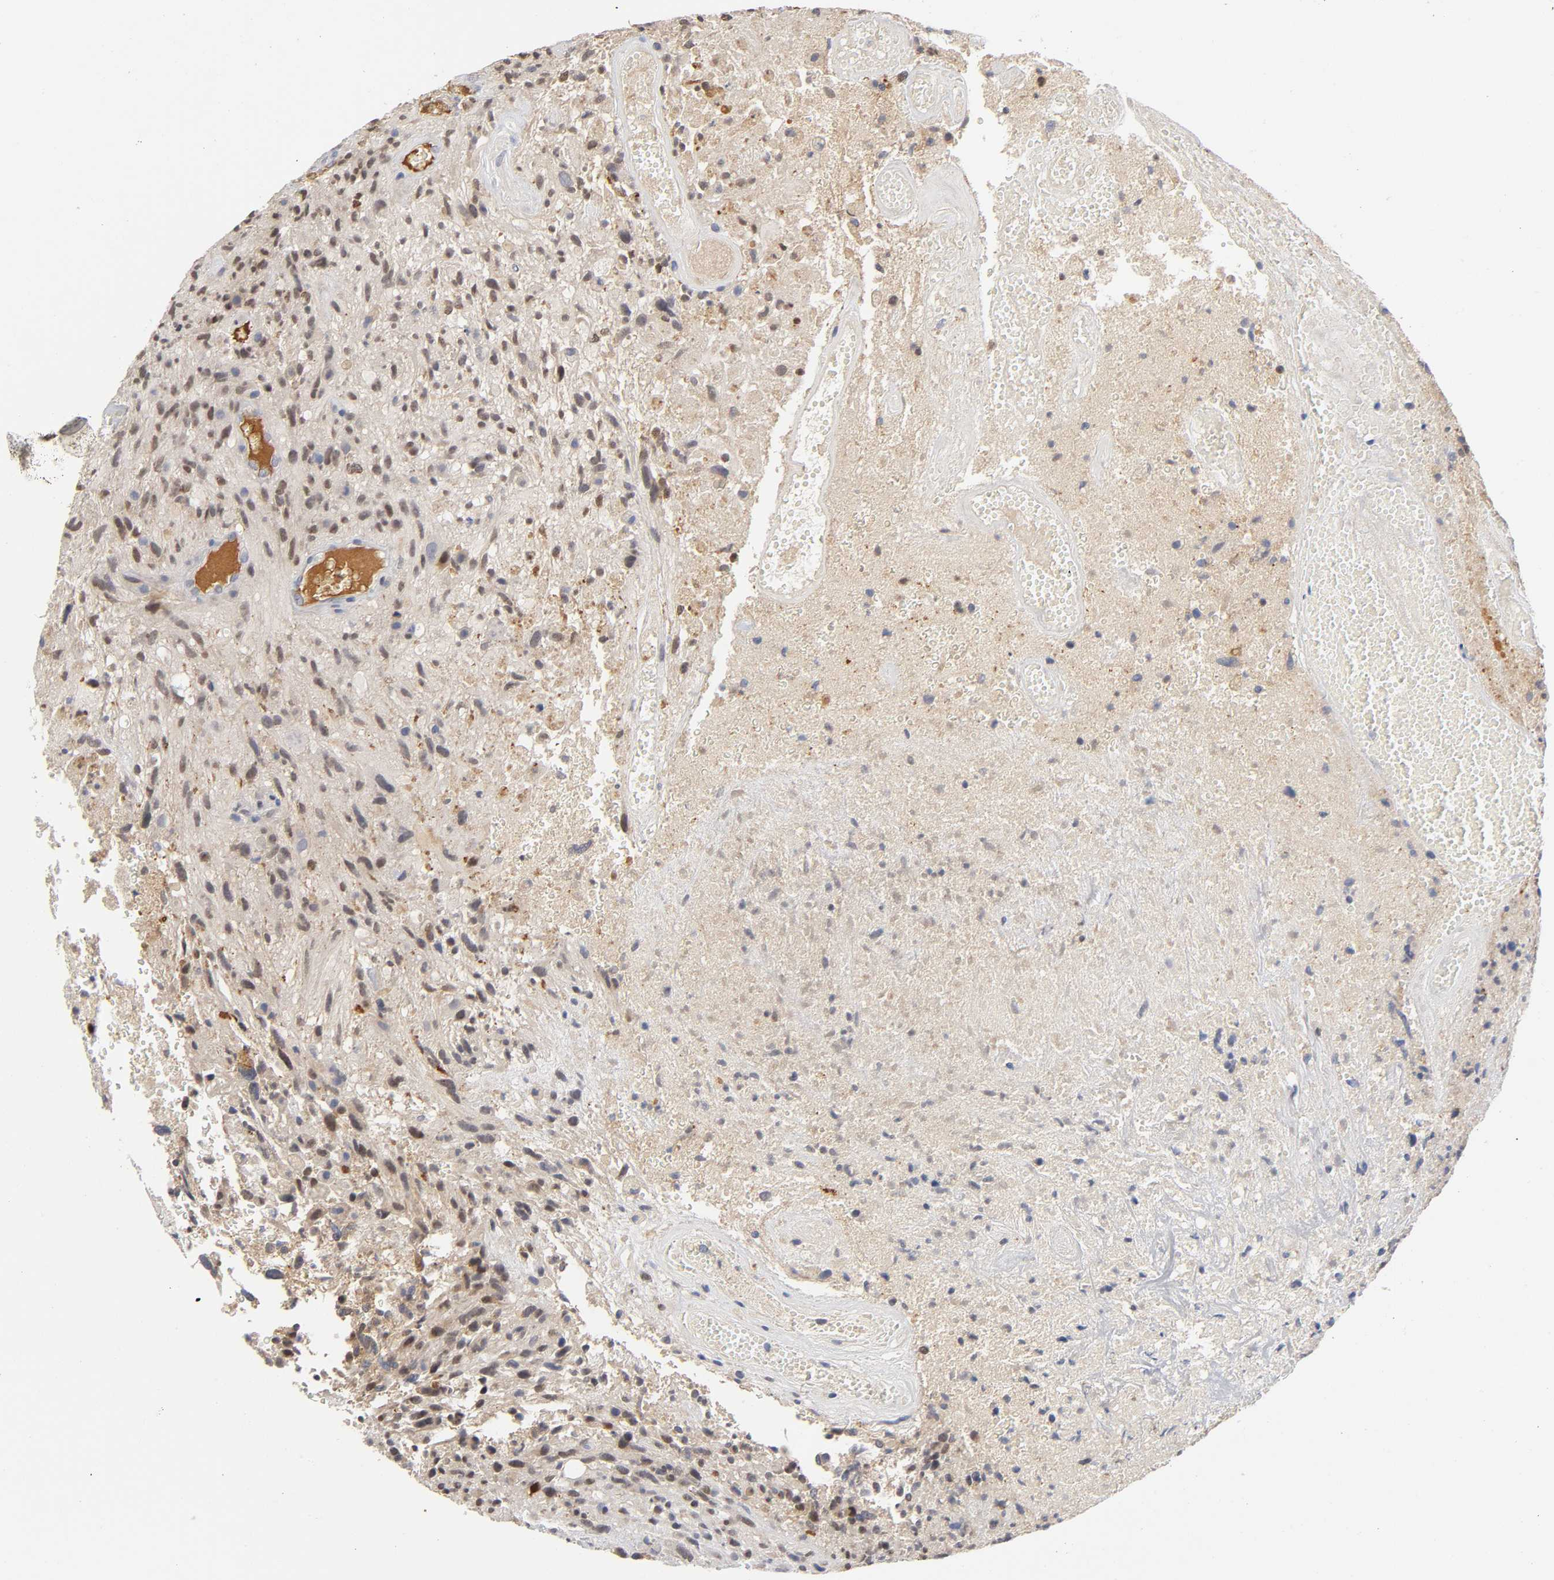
{"staining": {"intensity": "moderate", "quantity": ">75%", "location": "cytoplasmic/membranous,nuclear"}, "tissue": "glioma", "cell_type": "Tumor cells", "image_type": "cancer", "snomed": [{"axis": "morphology", "description": "Normal tissue, NOS"}, {"axis": "morphology", "description": "Glioma, malignant, High grade"}, {"axis": "topography", "description": "Cerebral cortex"}], "caption": "Glioma tissue displays moderate cytoplasmic/membranous and nuclear expression in approximately >75% of tumor cells, visualized by immunohistochemistry.", "gene": "NOVA1", "patient": {"sex": "male", "age": 75}}